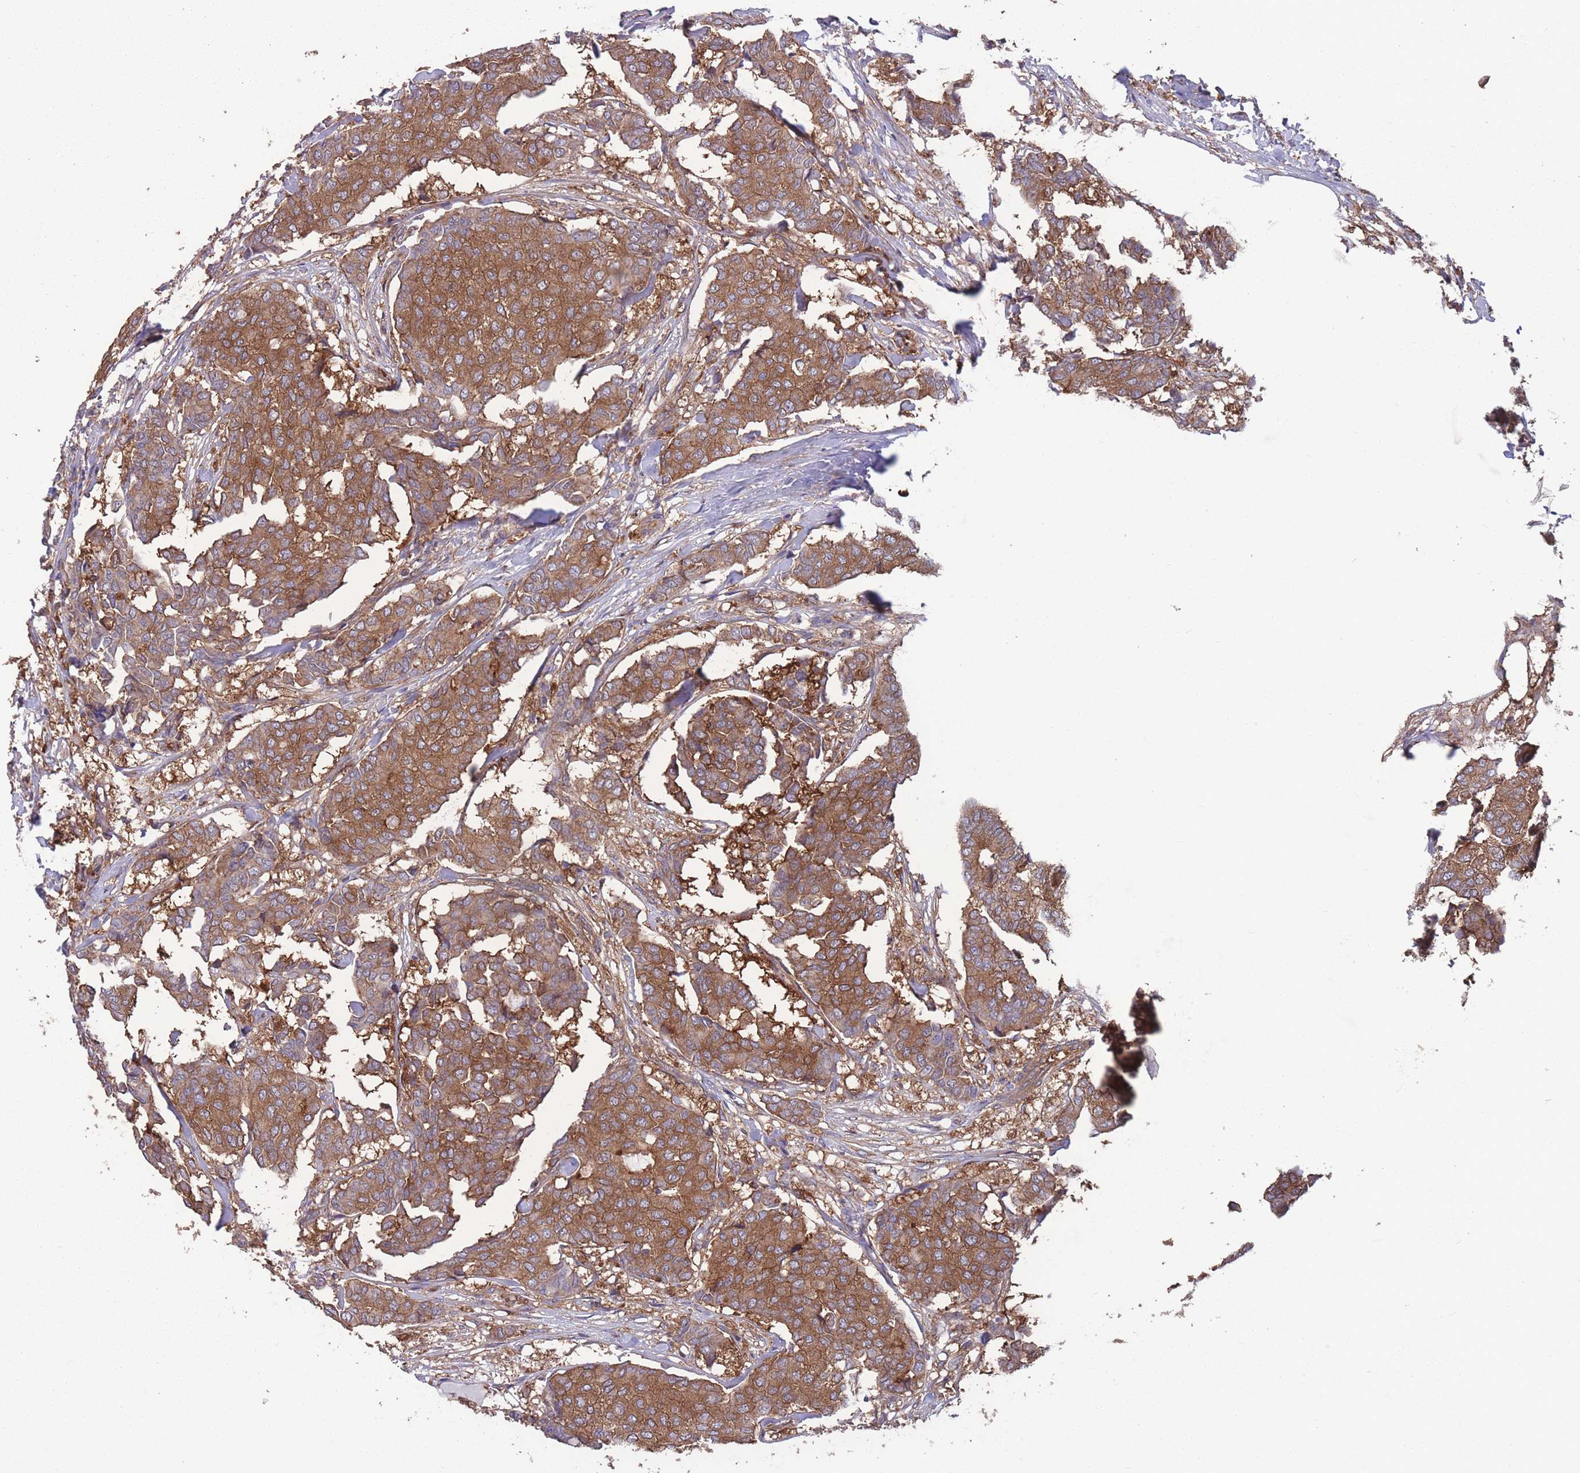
{"staining": {"intensity": "moderate", "quantity": ">75%", "location": "cytoplasmic/membranous"}, "tissue": "breast cancer", "cell_type": "Tumor cells", "image_type": "cancer", "snomed": [{"axis": "morphology", "description": "Duct carcinoma"}, {"axis": "topography", "description": "Breast"}], "caption": "Immunohistochemical staining of breast cancer (intraductal carcinoma) demonstrates moderate cytoplasmic/membranous protein staining in about >75% of tumor cells. Immunohistochemistry (ihc) stains the protein in brown and the nuclei are stained blue.", "gene": "ZPR1", "patient": {"sex": "female", "age": 75}}